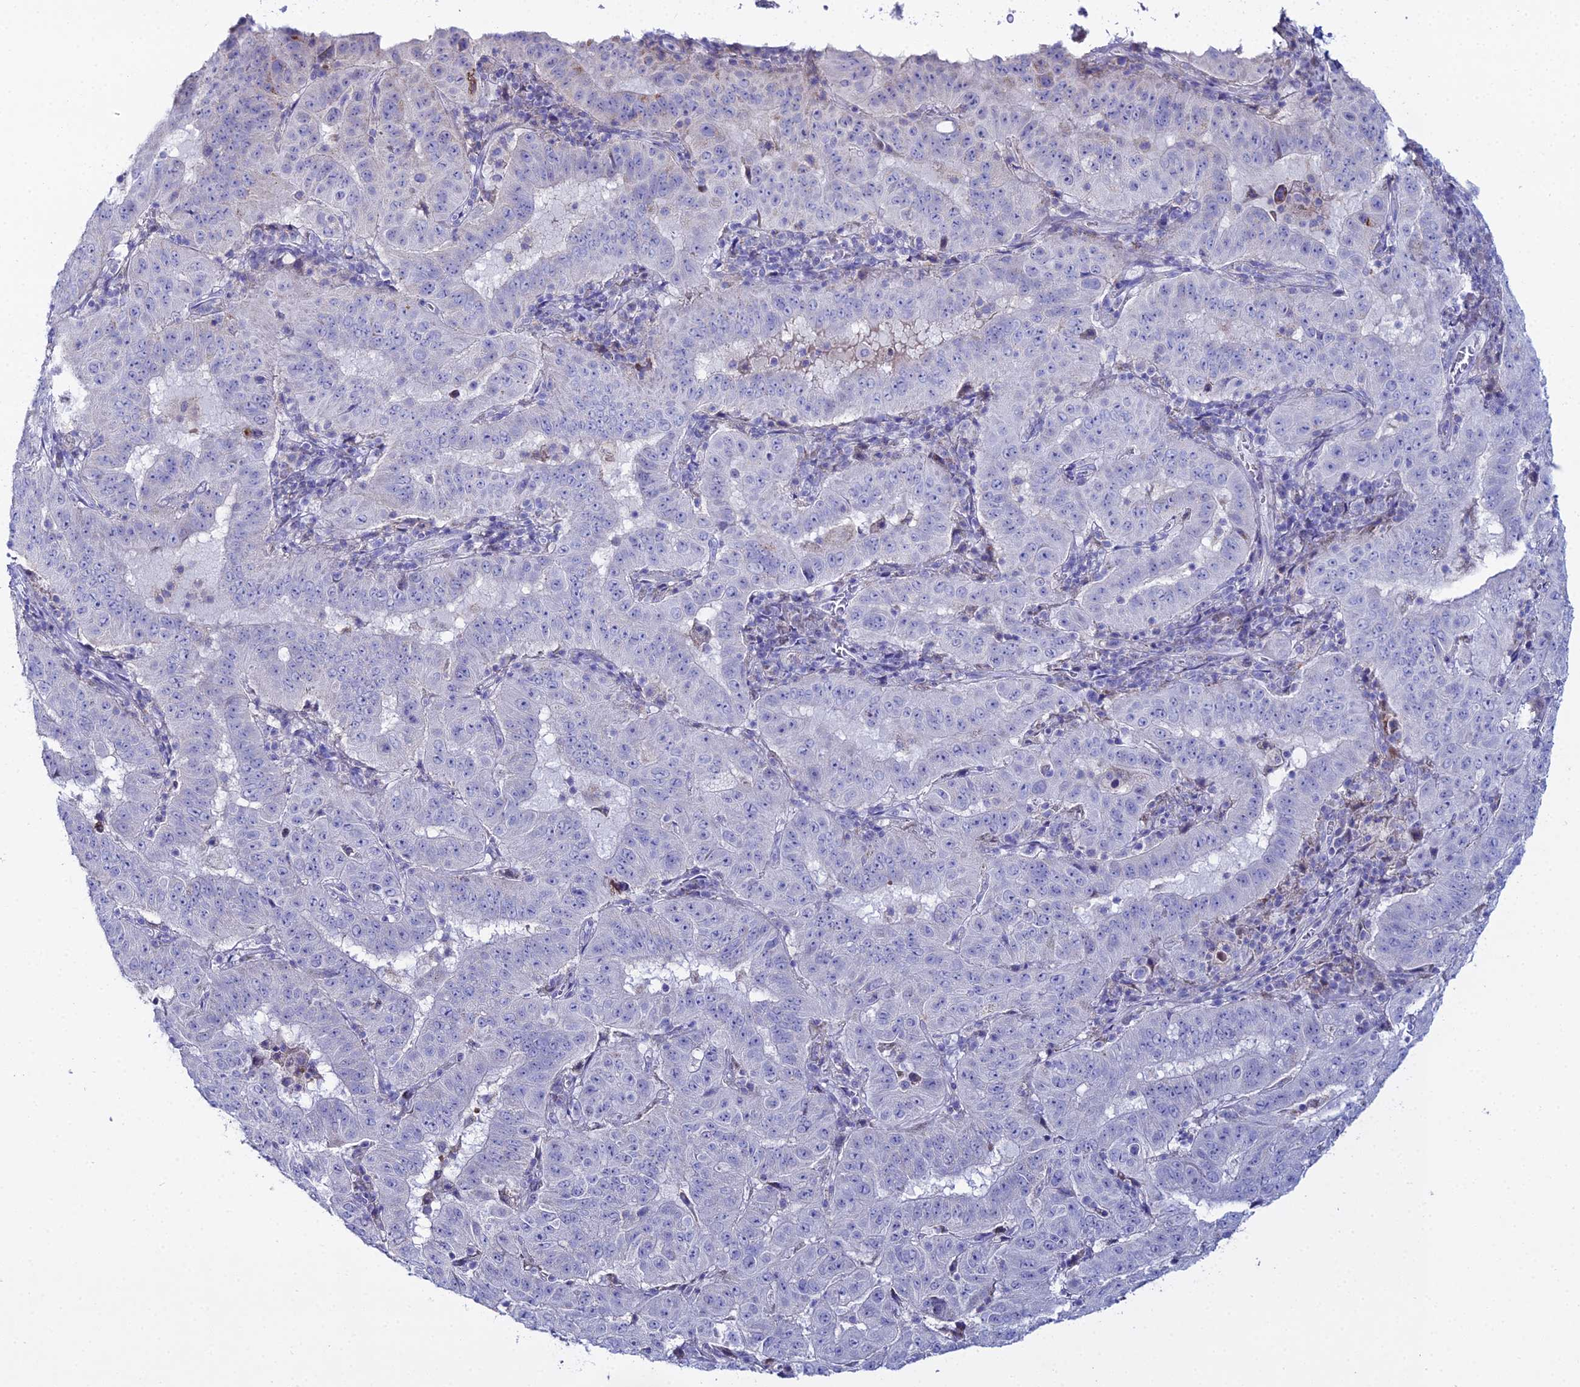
{"staining": {"intensity": "negative", "quantity": "none", "location": "none"}, "tissue": "pancreatic cancer", "cell_type": "Tumor cells", "image_type": "cancer", "snomed": [{"axis": "morphology", "description": "Adenocarcinoma, NOS"}, {"axis": "topography", "description": "Pancreas"}], "caption": "Immunohistochemistry of pancreatic adenocarcinoma reveals no staining in tumor cells.", "gene": "DHX34", "patient": {"sex": "male", "age": 63}}